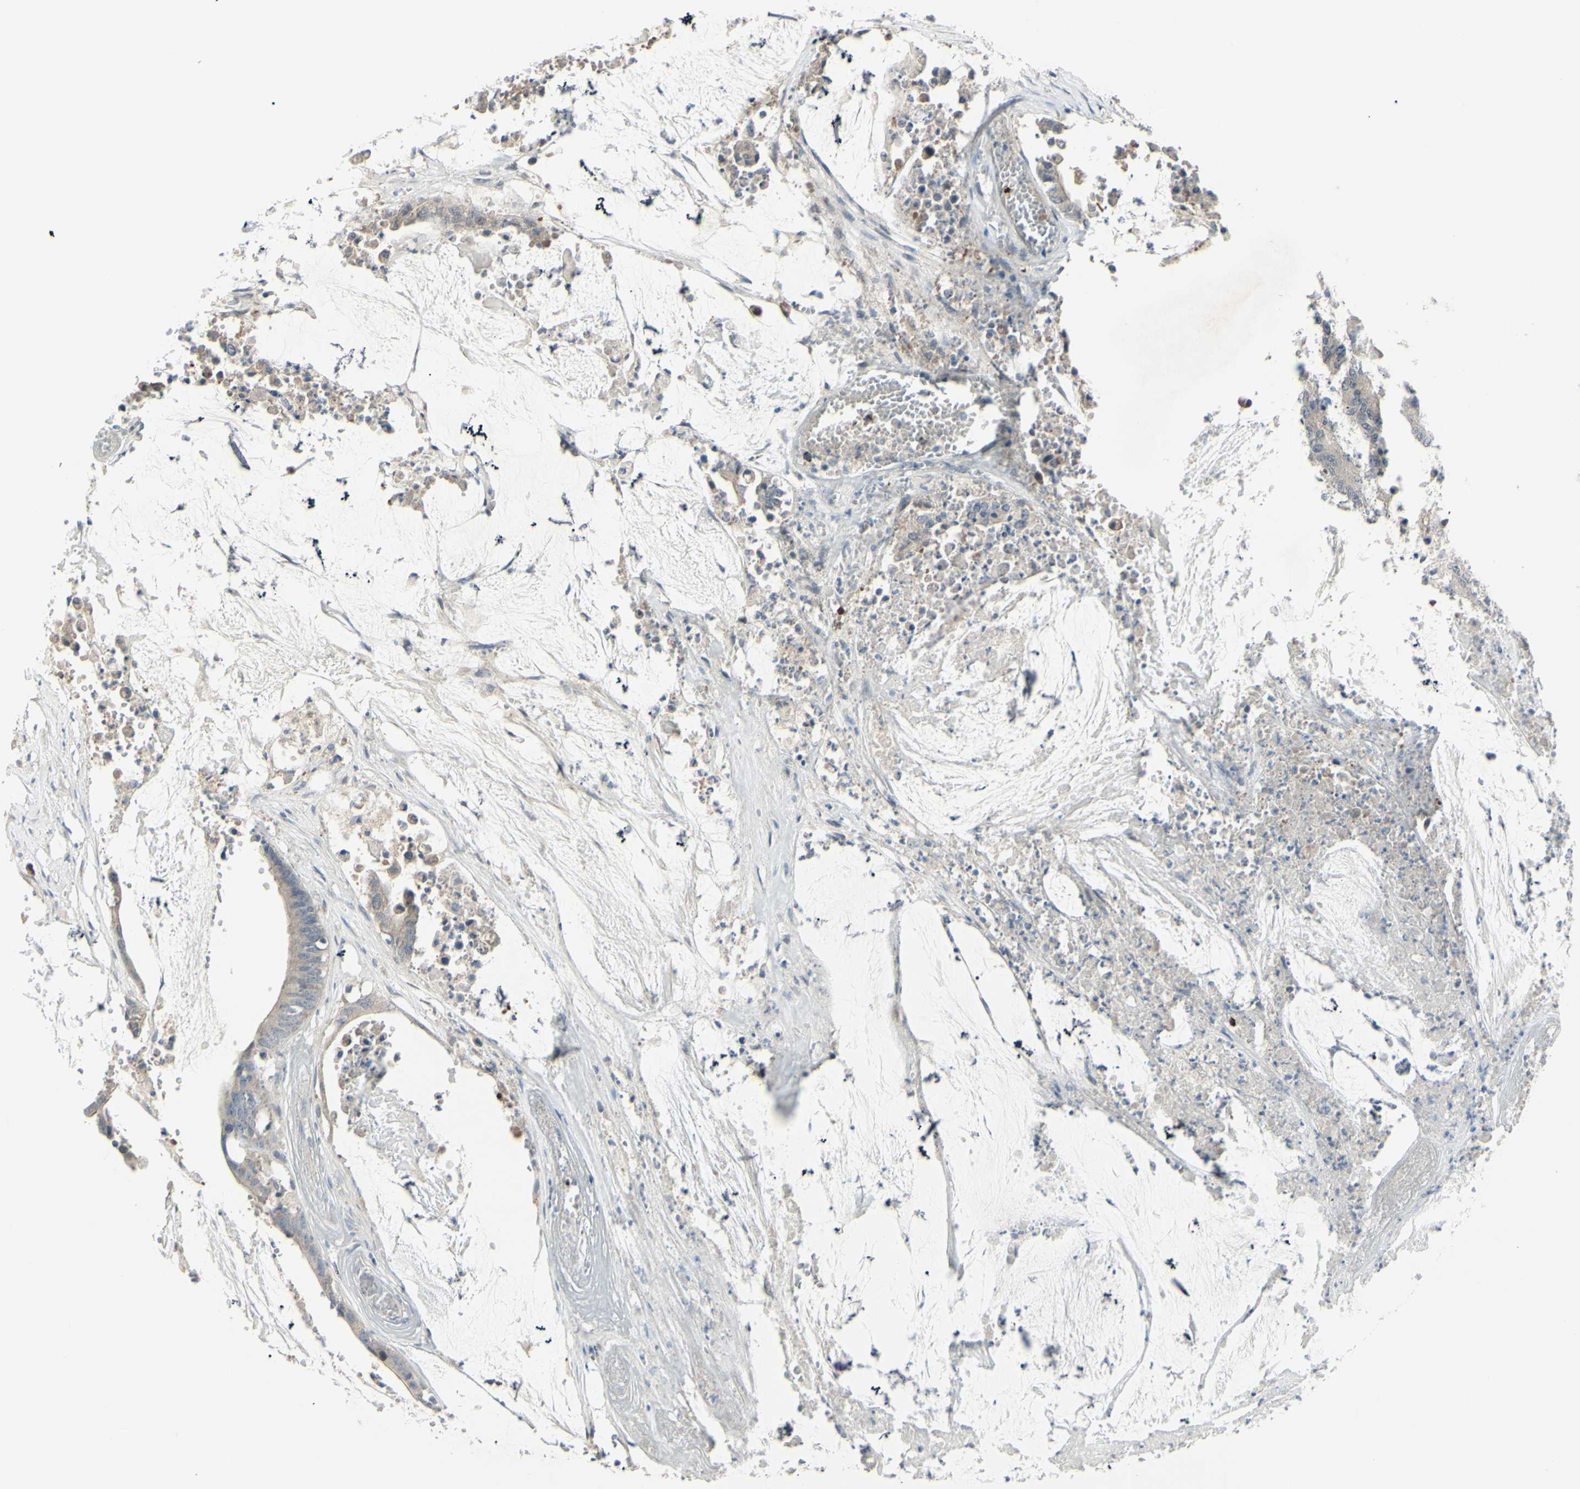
{"staining": {"intensity": "negative", "quantity": "none", "location": "none"}, "tissue": "colorectal cancer", "cell_type": "Tumor cells", "image_type": "cancer", "snomed": [{"axis": "morphology", "description": "Adenocarcinoma, NOS"}, {"axis": "topography", "description": "Rectum"}], "caption": "Colorectal cancer (adenocarcinoma) stained for a protein using immunohistochemistry (IHC) reveals no positivity tumor cells.", "gene": "ETNK1", "patient": {"sex": "female", "age": 66}}